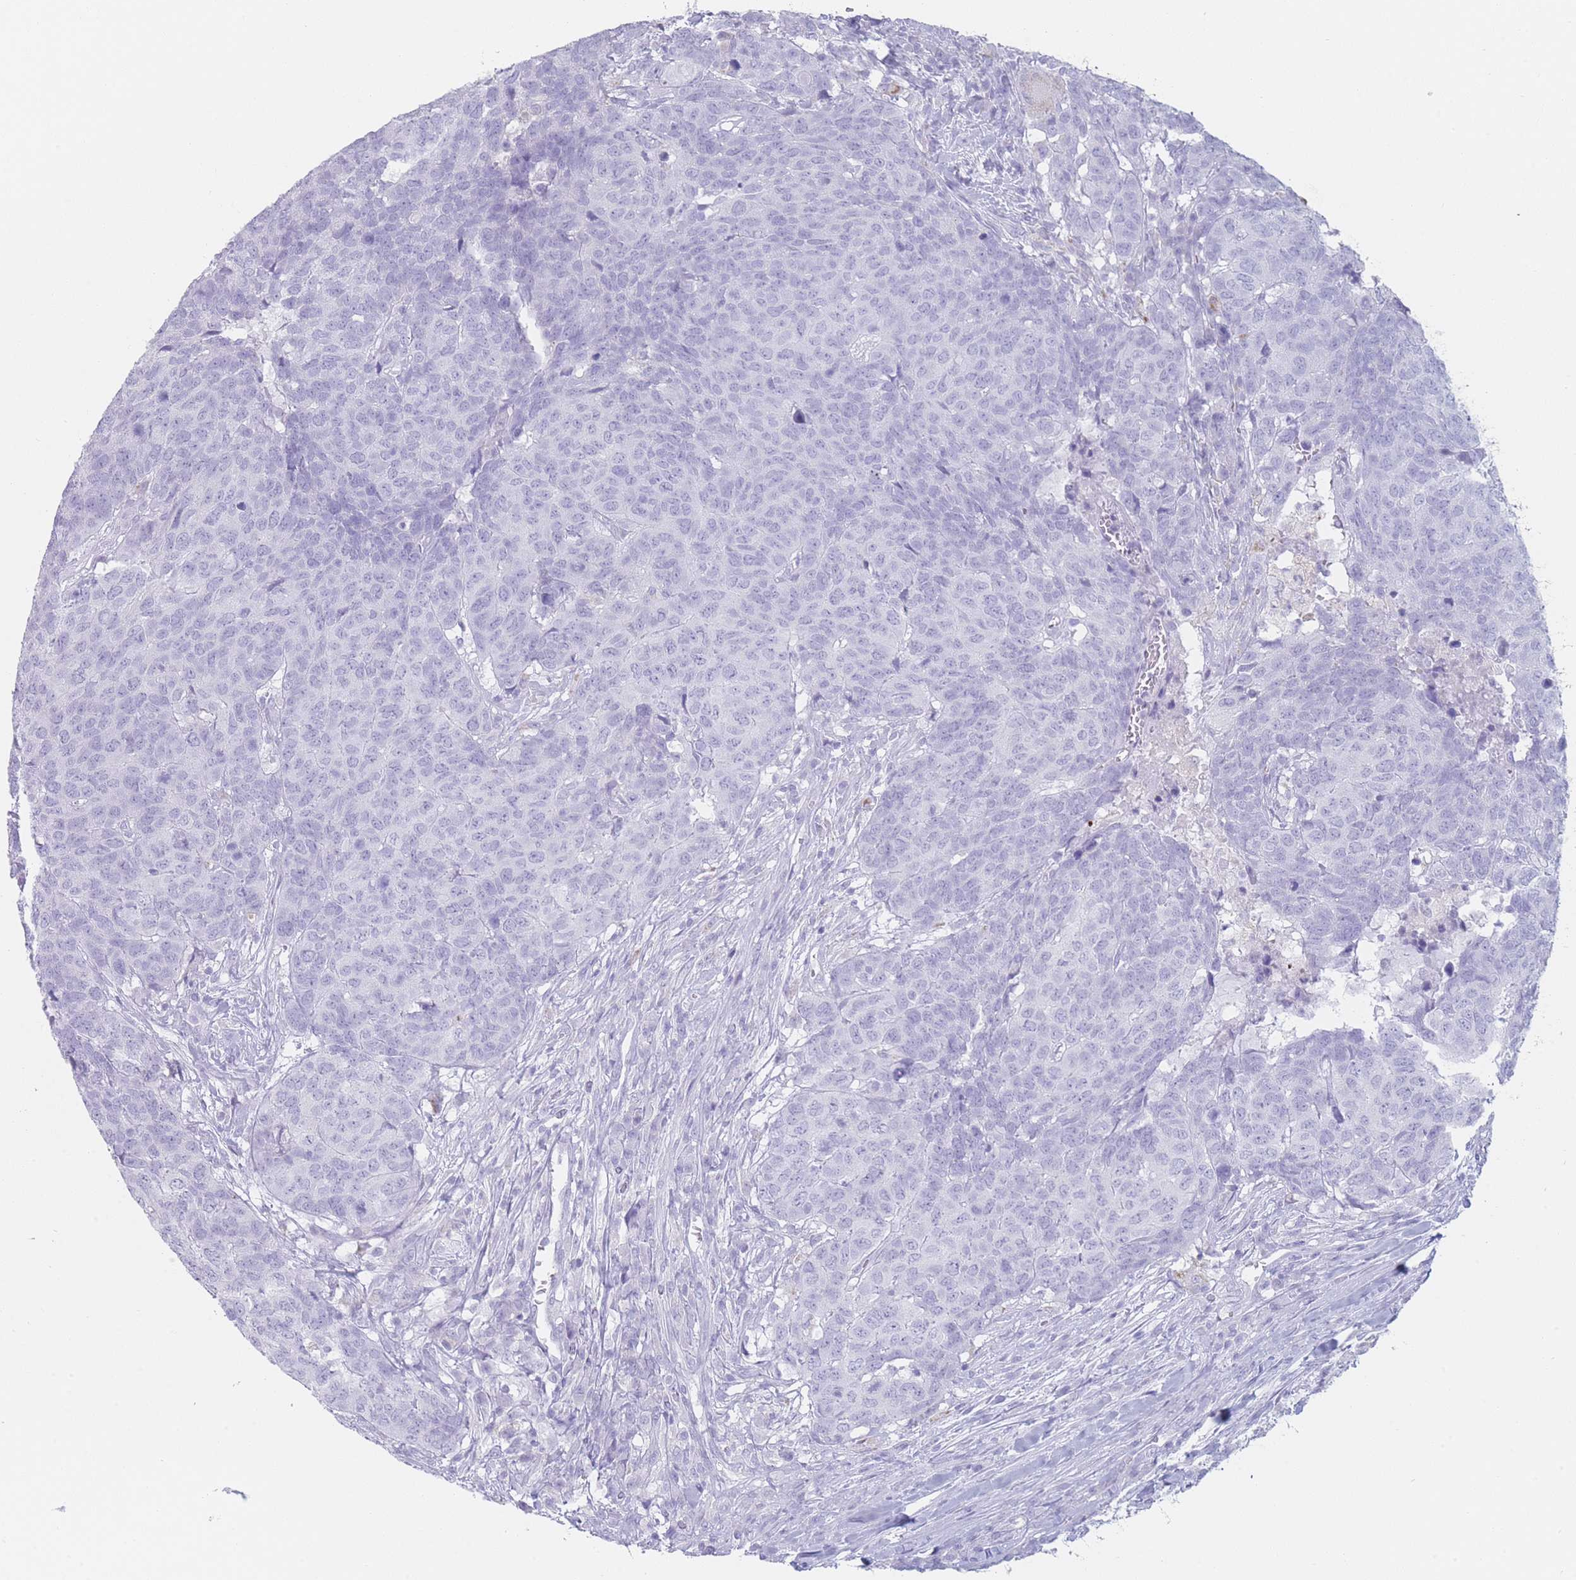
{"staining": {"intensity": "negative", "quantity": "none", "location": "none"}, "tissue": "head and neck cancer", "cell_type": "Tumor cells", "image_type": "cancer", "snomed": [{"axis": "morphology", "description": "Normal tissue, NOS"}, {"axis": "morphology", "description": "Squamous cell carcinoma, NOS"}, {"axis": "topography", "description": "Skeletal muscle"}, {"axis": "topography", "description": "Vascular tissue"}, {"axis": "topography", "description": "Peripheral nerve tissue"}, {"axis": "topography", "description": "Head-Neck"}], "caption": "DAB (3,3'-diaminobenzidine) immunohistochemical staining of human head and neck cancer (squamous cell carcinoma) displays no significant staining in tumor cells.", "gene": "GPR12", "patient": {"sex": "male", "age": 66}}